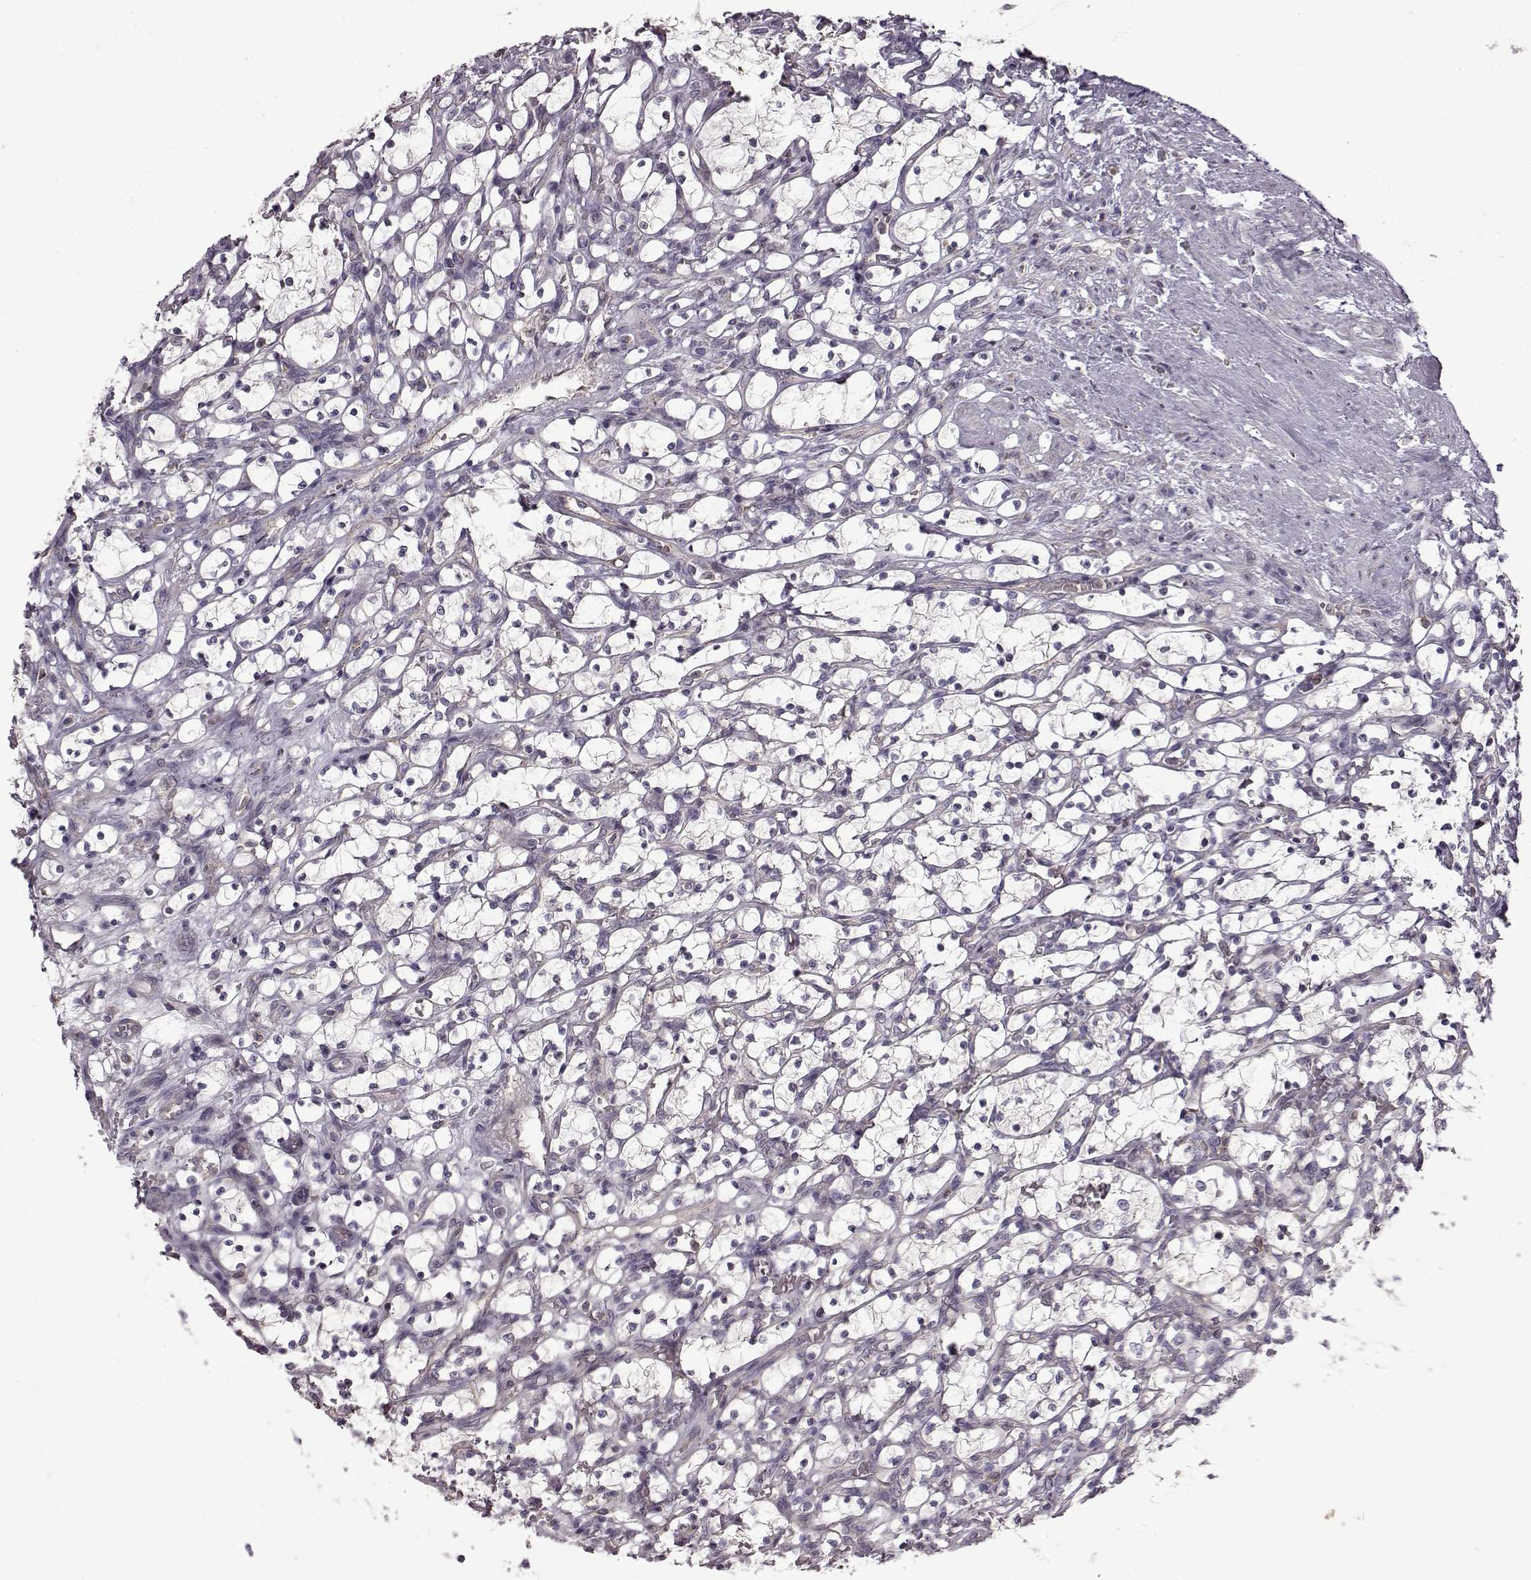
{"staining": {"intensity": "negative", "quantity": "none", "location": "none"}, "tissue": "renal cancer", "cell_type": "Tumor cells", "image_type": "cancer", "snomed": [{"axis": "morphology", "description": "Adenocarcinoma, NOS"}, {"axis": "topography", "description": "Kidney"}], "caption": "The immunohistochemistry histopathology image has no significant staining in tumor cells of renal cancer (adenocarcinoma) tissue. (DAB IHC, high magnification).", "gene": "B3GNT6", "patient": {"sex": "female", "age": 69}}